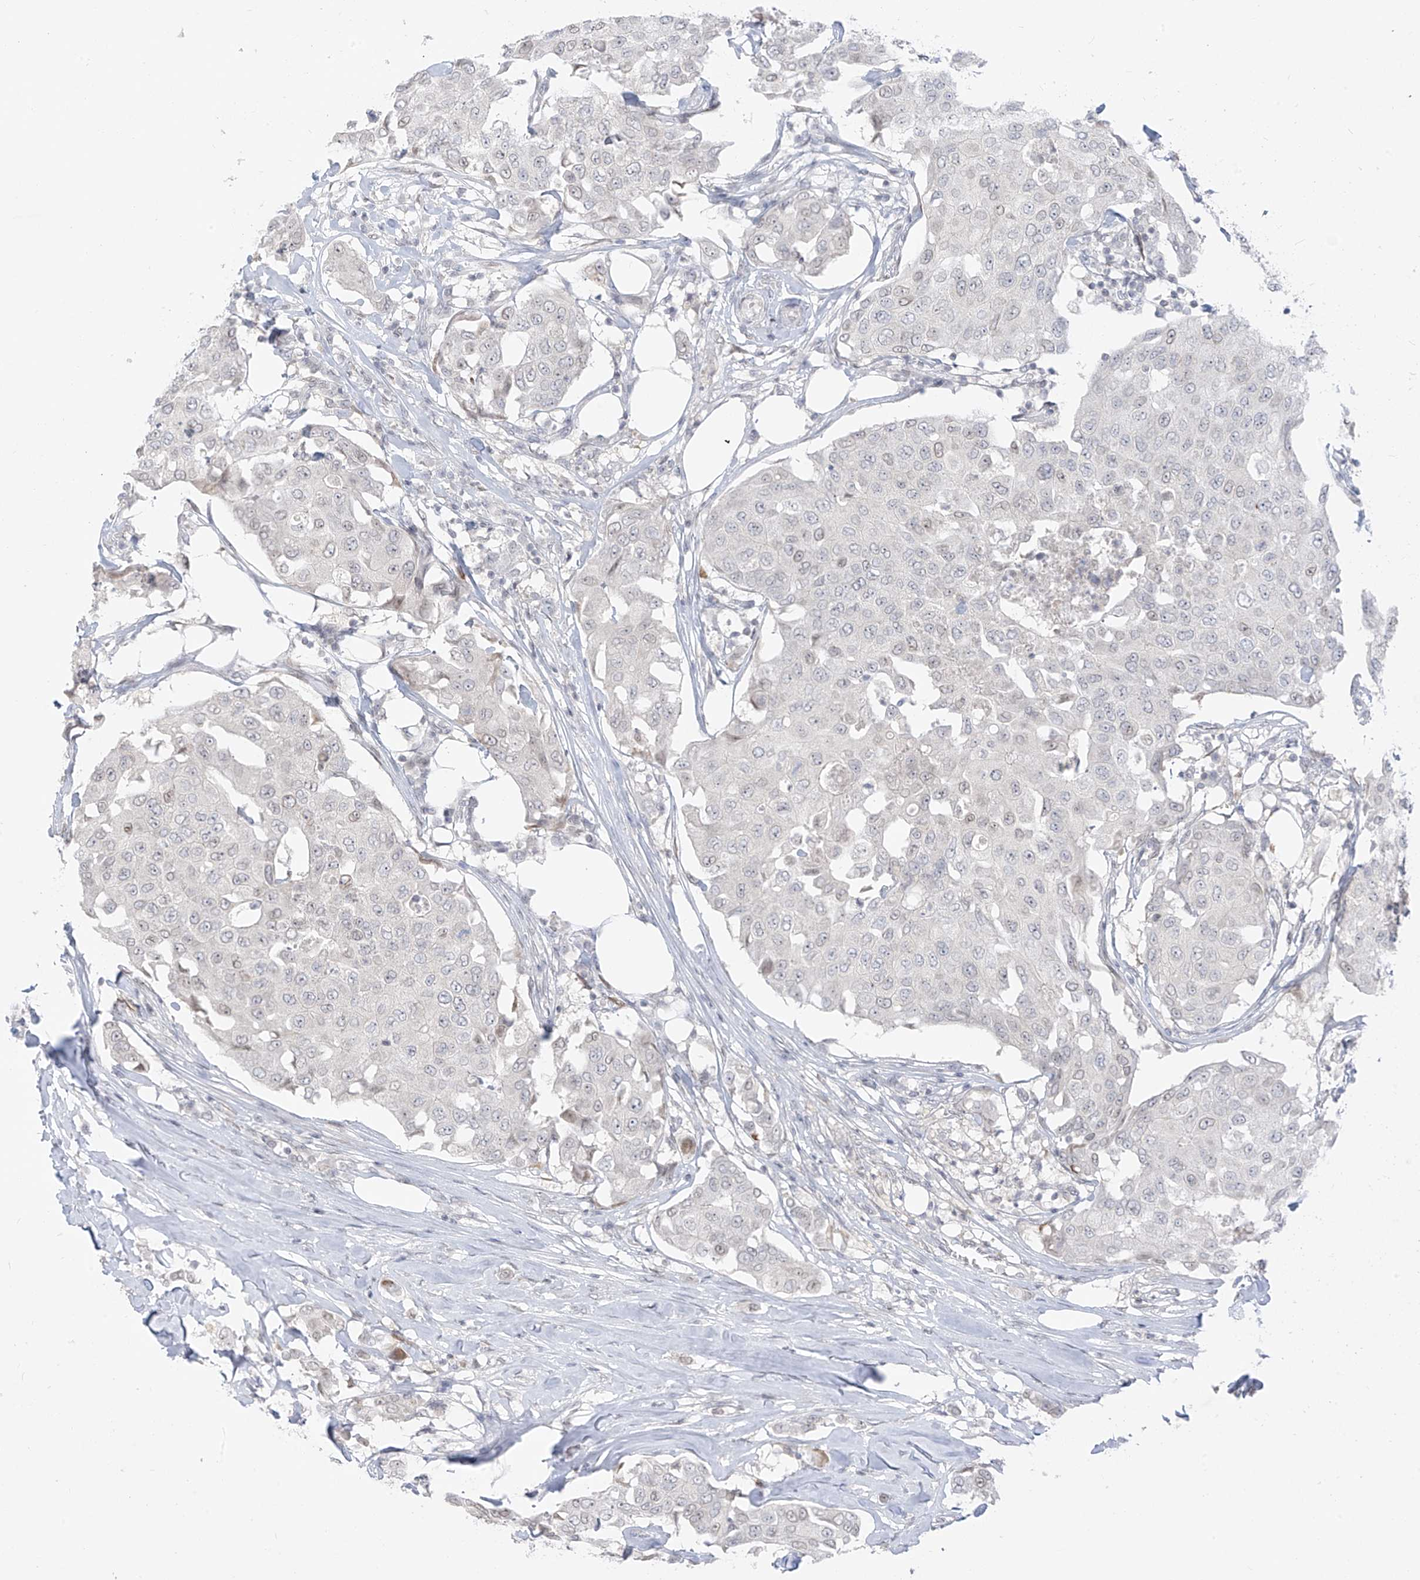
{"staining": {"intensity": "negative", "quantity": "none", "location": "none"}, "tissue": "breast cancer", "cell_type": "Tumor cells", "image_type": "cancer", "snomed": [{"axis": "morphology", "description": "Duct carcinoma"}, {"axis": "topography", "description": "Breast"}], "caption": "The image reveals no significant expression in tumor cells of invasive ductal carcinoma (breast).", "gene": "OSBPL7", "patient": {"sex": "female", "age": 80}}